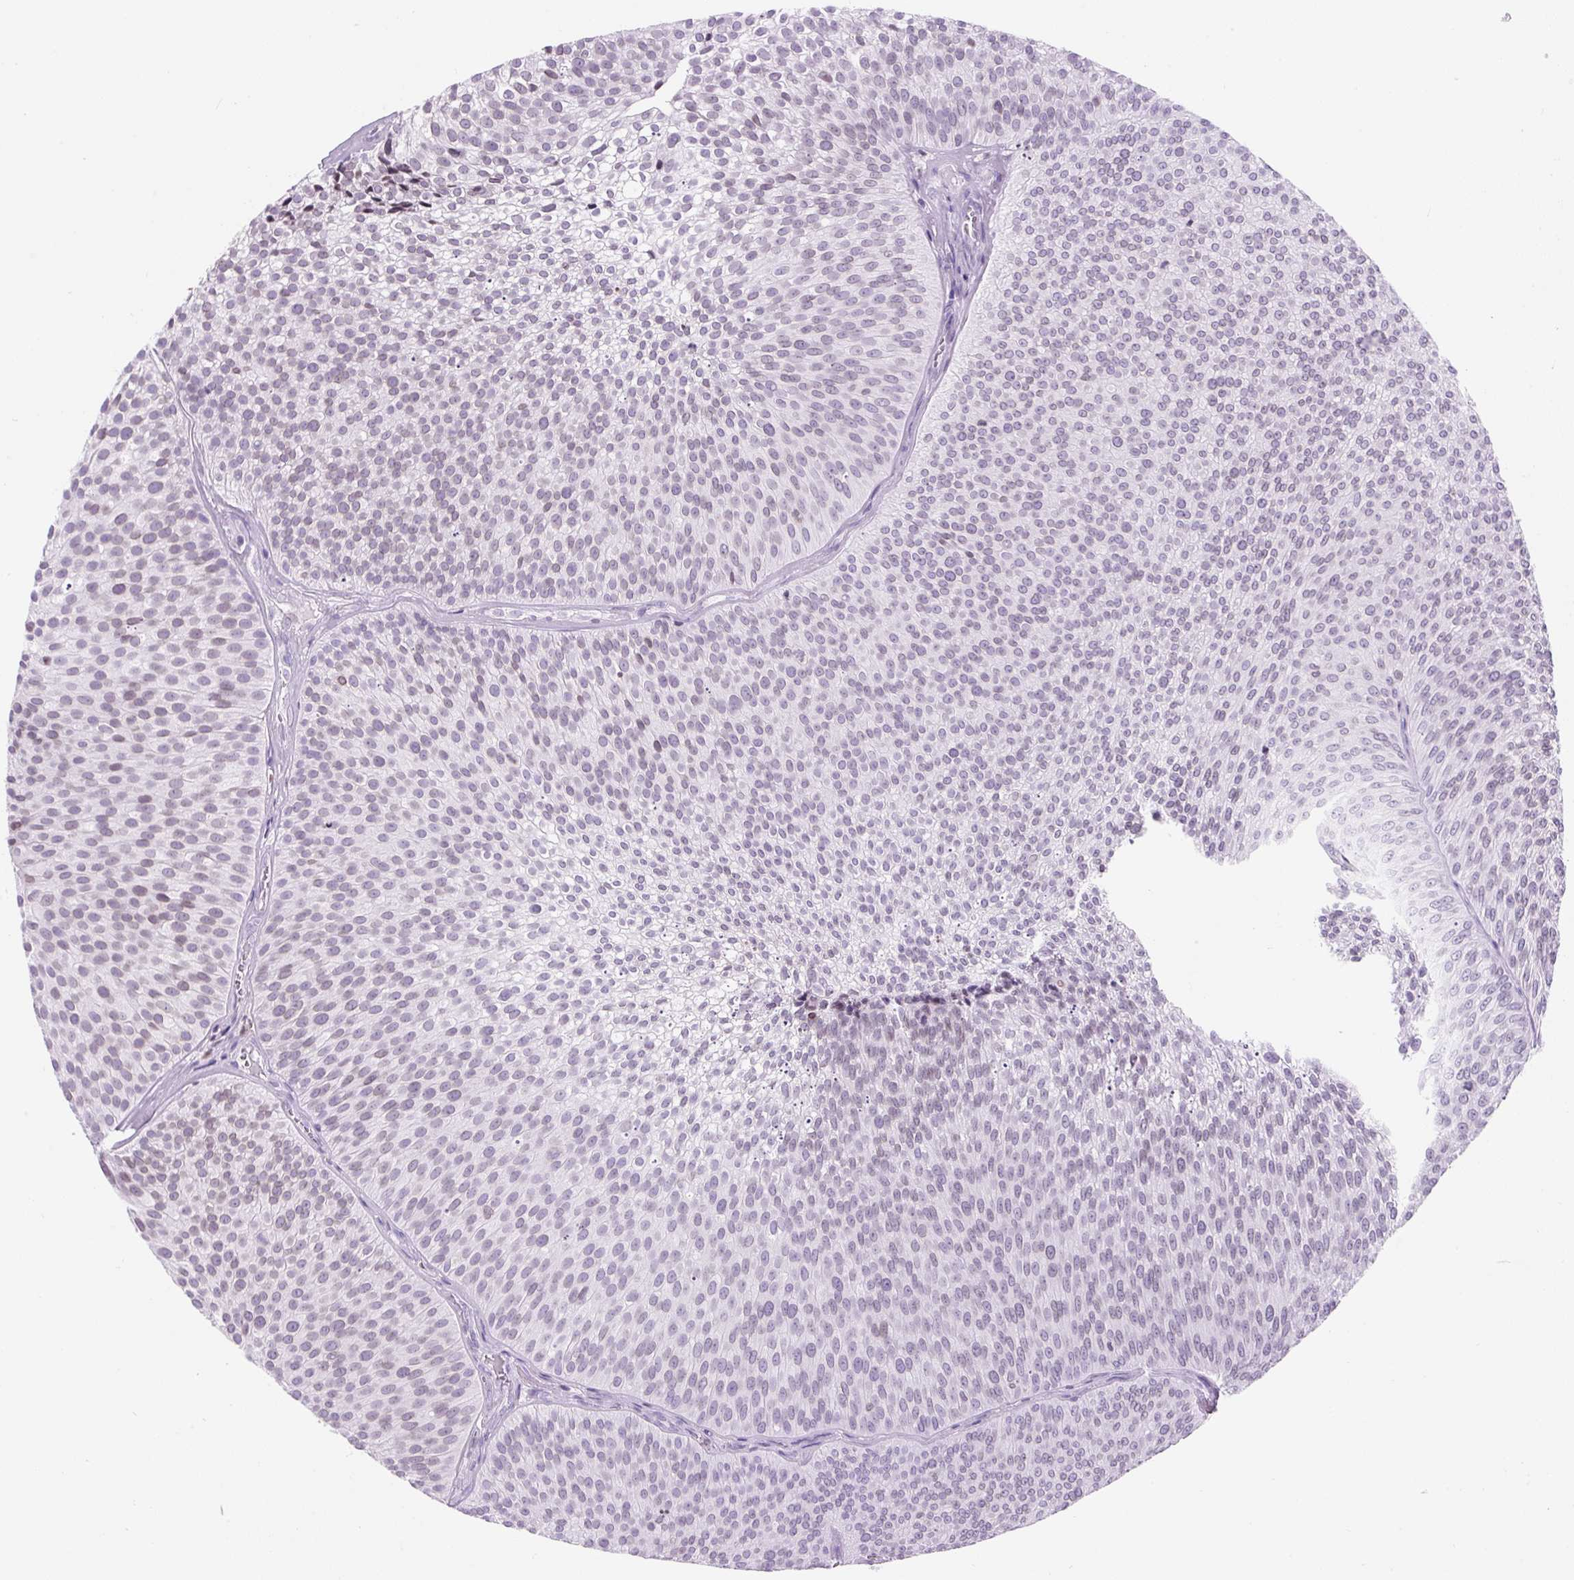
{"staining": {"intensity": "weak", "quantity": "<25%", "location": "cytoplasmic/membranous,nuclear"}, "tissue": "urothelial cancer", "cell_type": "Tumor cells", "image_type": "cancer", "snomed": [{"axis": "morphology", "description": "Urothelial carcinoma, Low grade"}, {"axis": "topography", "description": "Urinary bladder"}], "caption": "IHC micrograph of neoplastic tissue: human urothelial cancer stained with DAB reveals no significant protein positivity in tumor cells.", "gene": "VPREB1", "patient": {"sex": "male", "age": 91}}